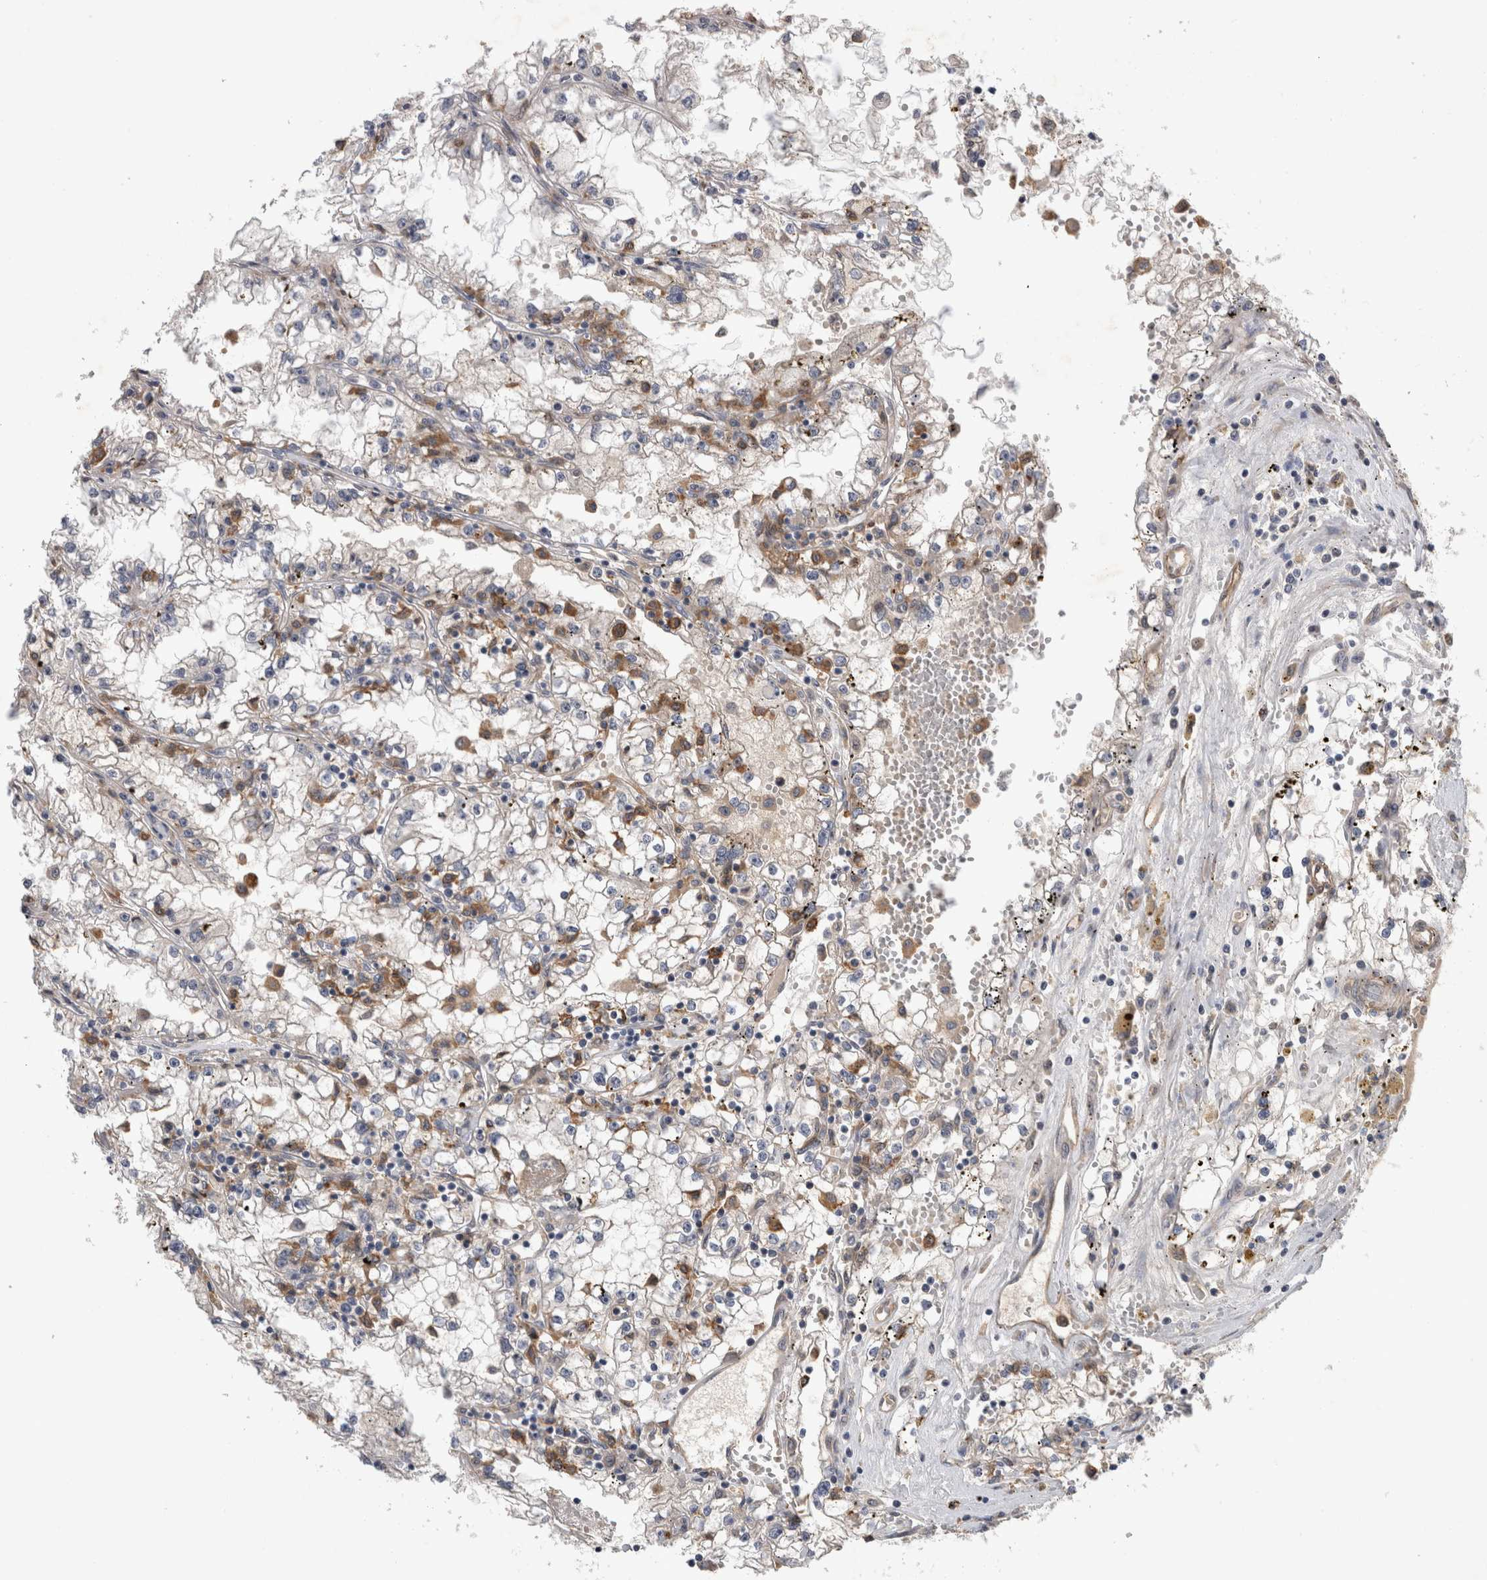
{"staining": {"intensity": "negative", "quantity": "none", "location": "none"}, "tissue": "renal cancer", "cell_type": "Tumor cells", "image_type": "cancer", "snomed": [{"axis": "morphology", "description": "Adenocarcinoma, NOS"}, {"axis": "topography", "description": "Kidney"}], "caption": "Immunohistochemical staining of renal adenocarcinoma demonstrates no significant expression in tumor cells.", "gene": "ANKFY1", "patient": {"sex": "male", "age": 56}}